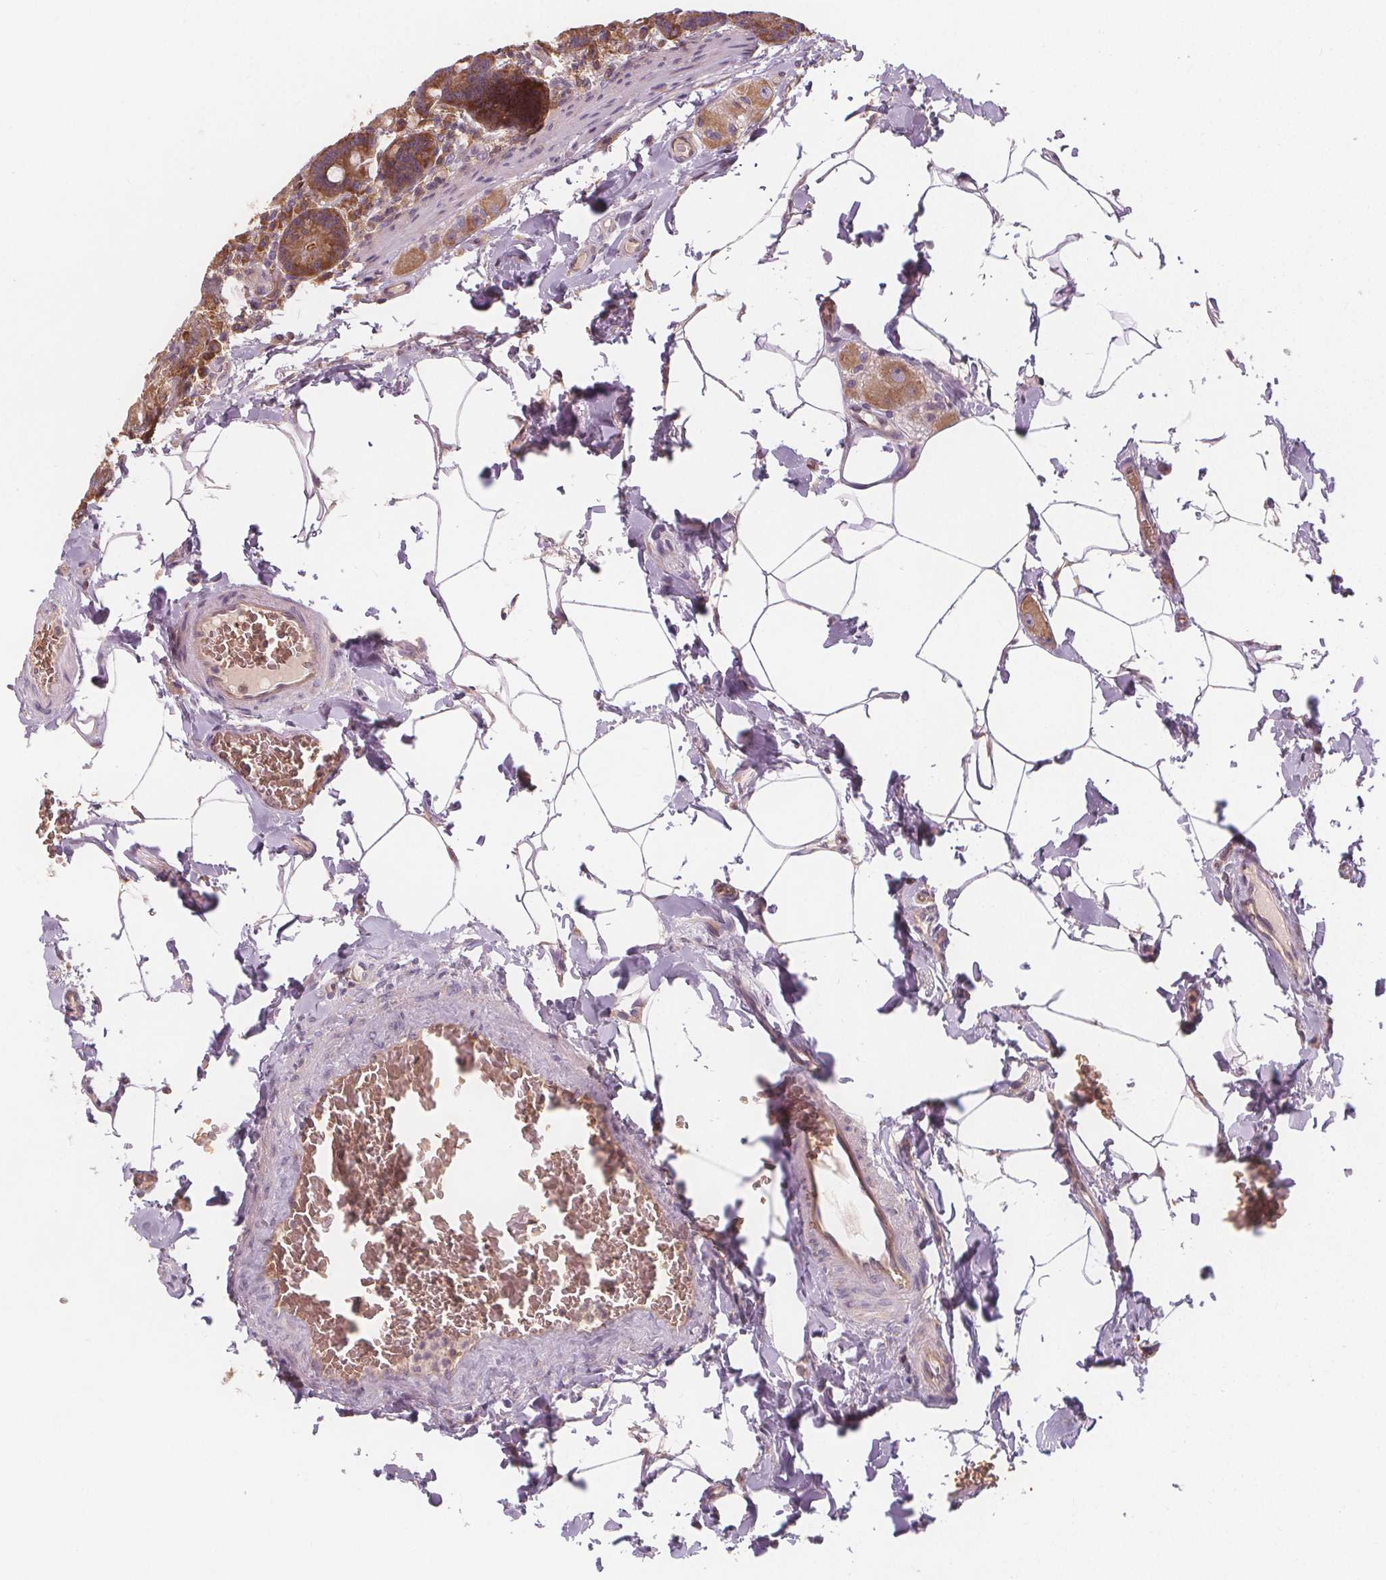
{"staining": {"intensity": "moderate", "quantity": ">75%", "location": "cytoplasmic/membranous"}, "tissue": "small intestine", "cell_type": "Glandular cells", "image_type": "normal", "snomed": [{"axis": "morphology", "description": "Normal tissue, NOS"}, {"axis": "topography", "description": "Small intestine"}], "caption": "The image displays immunohistochemical staining of unremarkable small intestine. There is moderate cytoplasmic/membranous positivity is seen in about >75% of glandular cells. The staining was performed using DAB (3,3'-diaminobenzidine), with brown indicating positive protein expression. Nuclei are stained blue with hematoxylin.", "gene": "EIF3D", "patient": {"sex": "male", "age": 37}}